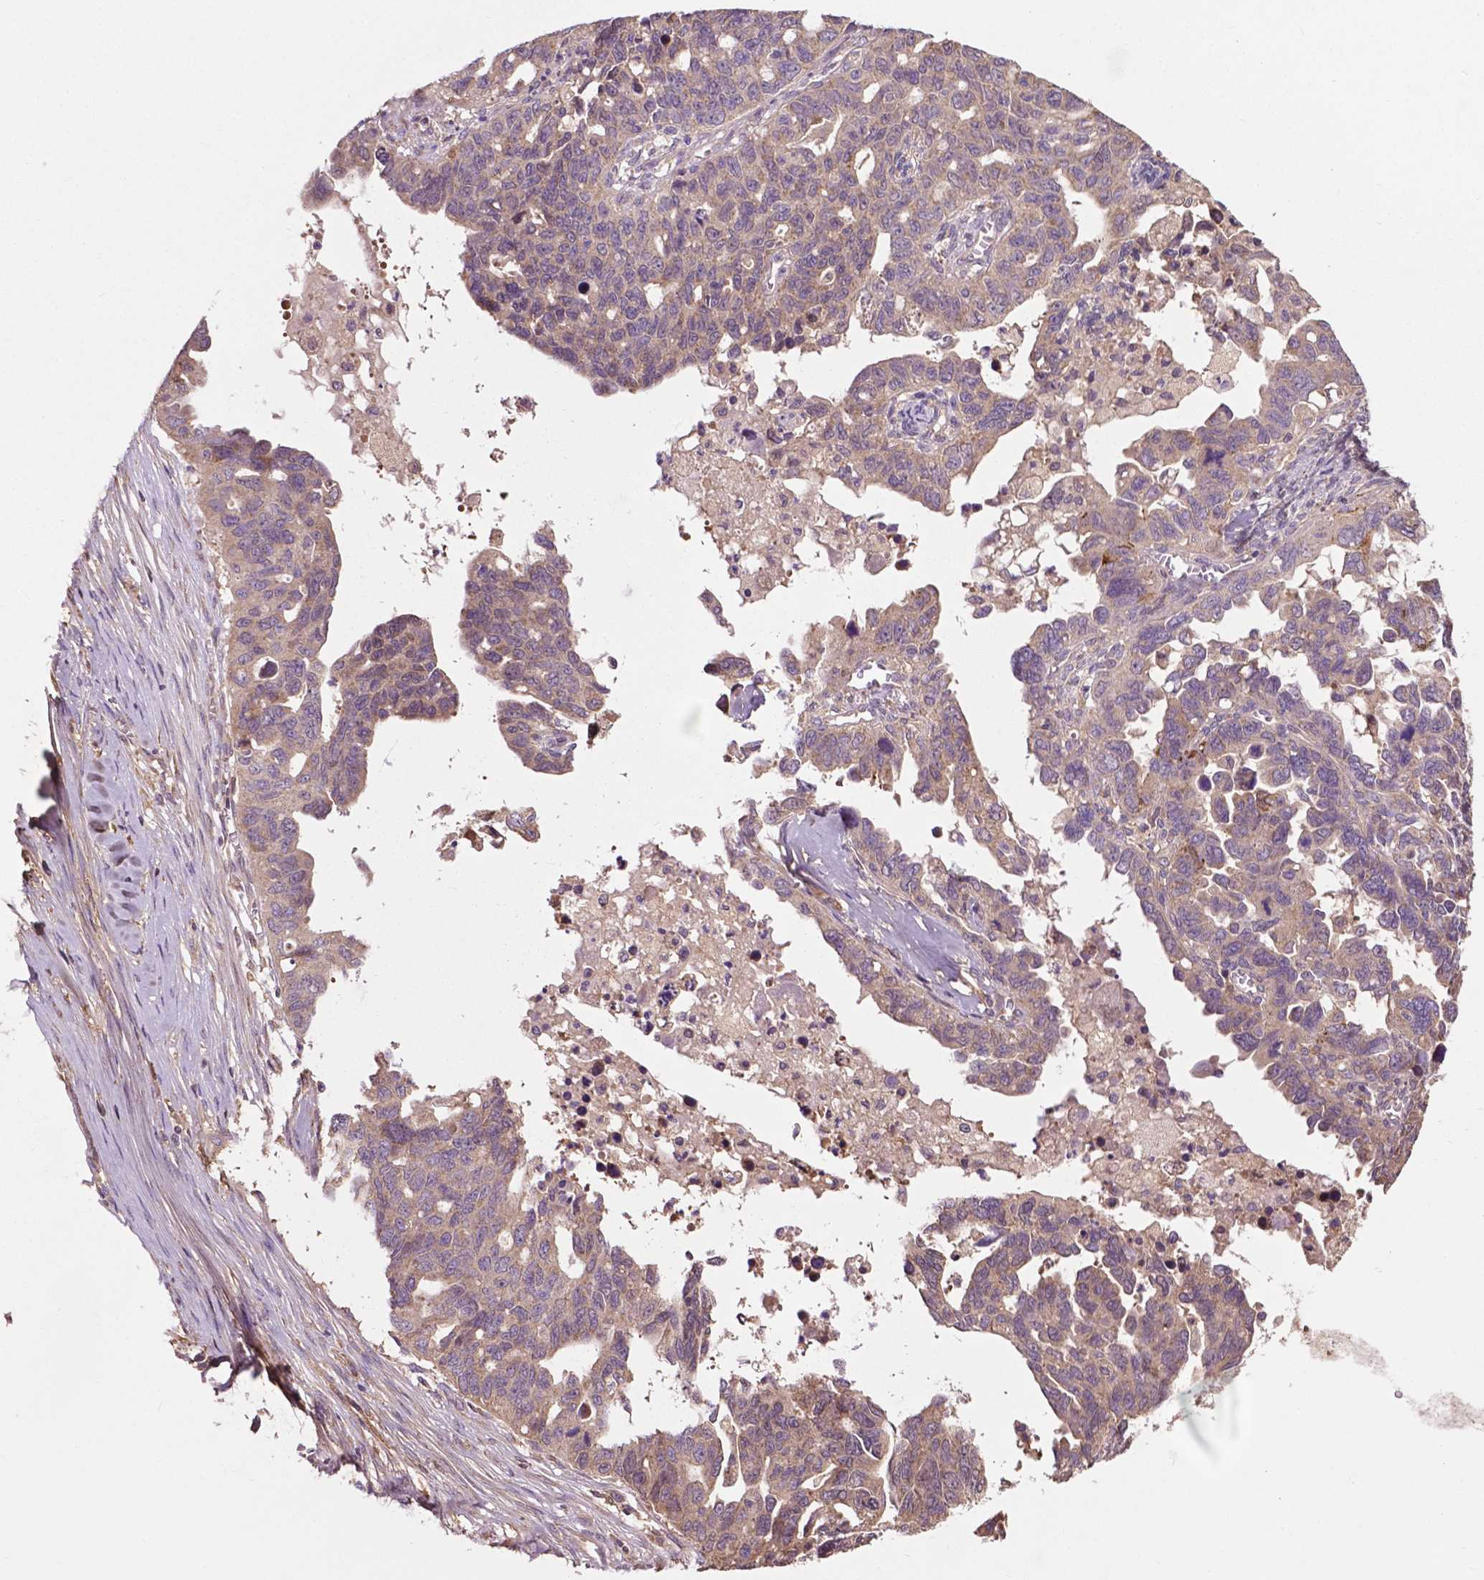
{"staining": {"intensity": "weak", "quantity": "25%-75%", "location": "cytoplasmic/membranous"}, "tissue": "ovarian cancer", "cell_type": "Tumor cells", "image_type": "cancer", "snomed": [{"axis": "morphology", "description": "Cystadenocarcinoma, serous, NOS"}, {"axis": "topography", "description": "Ovary"}], "caption": "IHC photomicrograph of ovarian cancer (serous cystadenocarcinoma) stained for a protein (brown), which shows low levels of weak cytoplasmic/membranous expression in approximately 25%-75% of tumor cells.", "gene": "GJA9", "patient": {"sex": "female", "age": 69}}